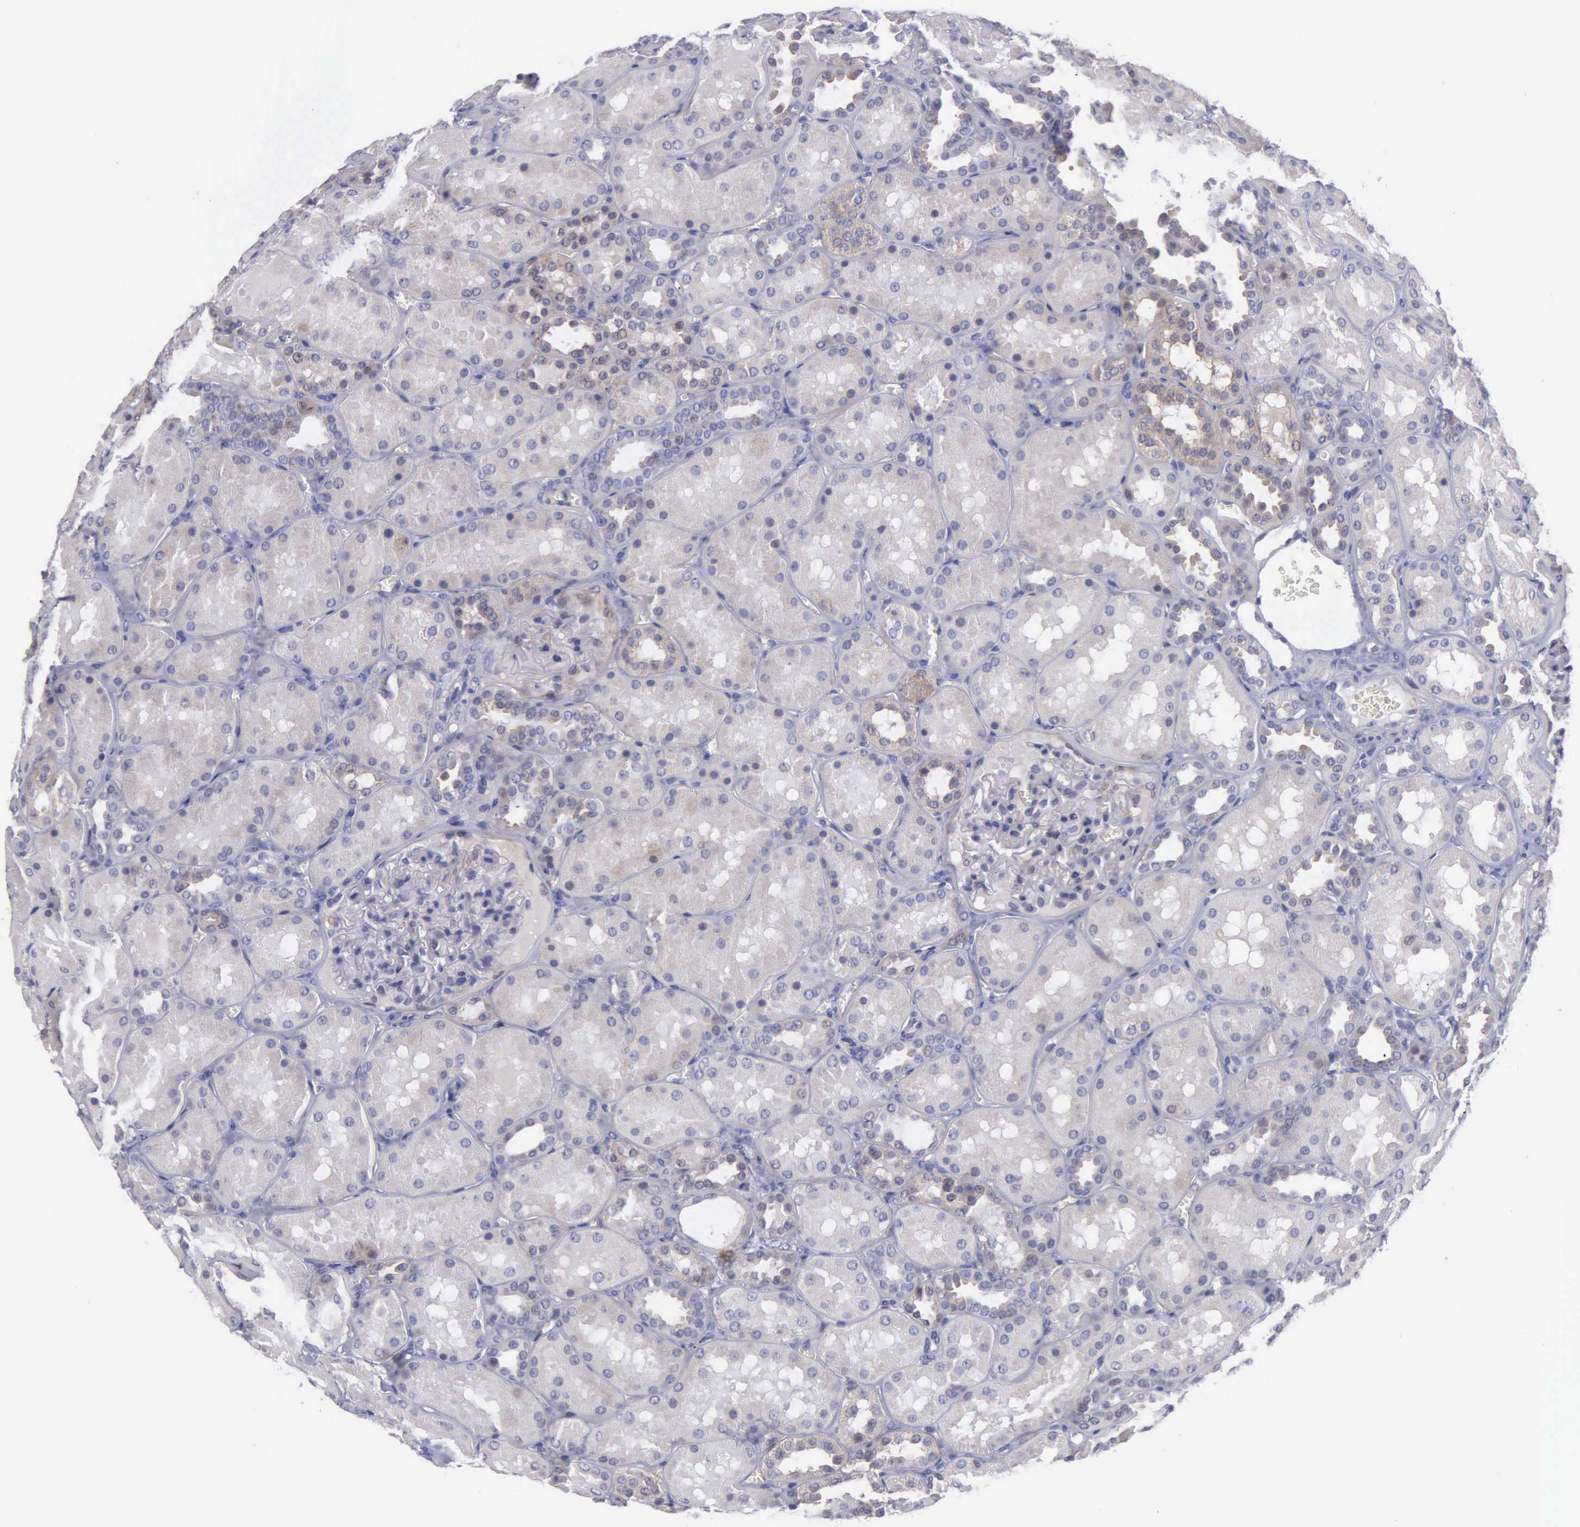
{"staining": {"intensity": "negative", "quantity": "none", "location": "none"}, "tissue": "kidney", "cell_type": "Cells in glomeruli", "image_type": "normal", "snomed": [{"axis": "morphology", "description": "Normal tissue, NOS"}, {"axis": "topography", "description": "Kidney"}], "caption": "This histopathology image is of unremarkable kidney stained with IHC to label a protein in brown with the nuclei are counter-stained blue. There is no positivity in cells in glomeruli. (Brightfield microscopy of DAB immunohistochemistry (IHC) at high magnification).", "gene": "MICAL3", "patient": {"sex": "female", "age": 52}}